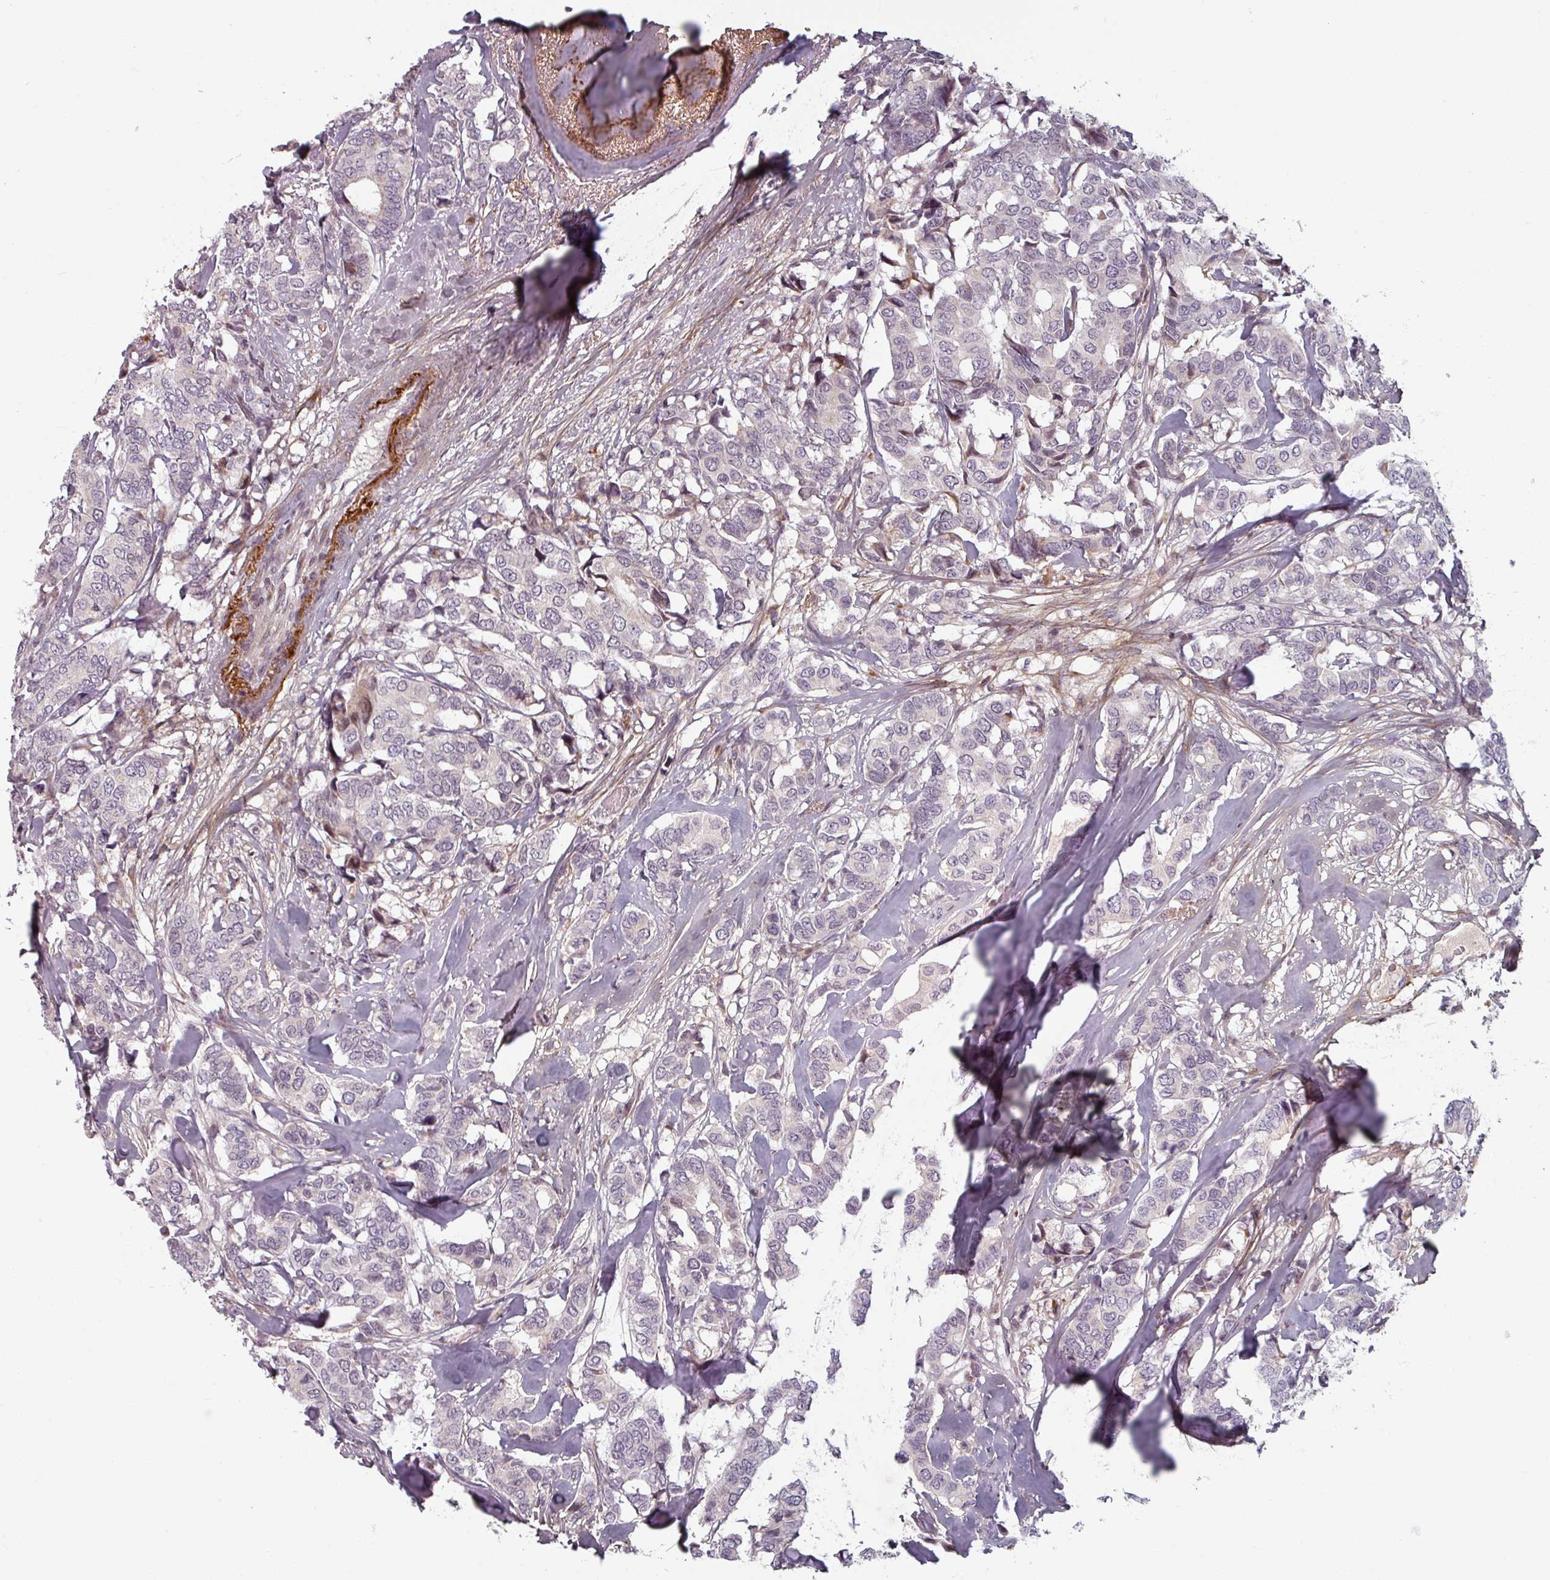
{"staining": {"intensity": "negative", "quantity": "none", "location": "none"}, "tissue": "breast cancer", "cell_type": "Tumor cells", "image_type": "cancer", "snomed": [{"axis": "morphology", "description": "Duct carcinoma"}, {"axis": "topography", "description": "Breast"}], "caption": "High magnification brightfield microscopy of breast invasive ductal carcinoma stained with DAB (3,3'-diaminobenzidine) (brown) and counterstained with hematoxylin (blue): tumor cells show no significant positivity.", "gene": "CYB5RL", "patient": {"sex": "female", "age": 87}}